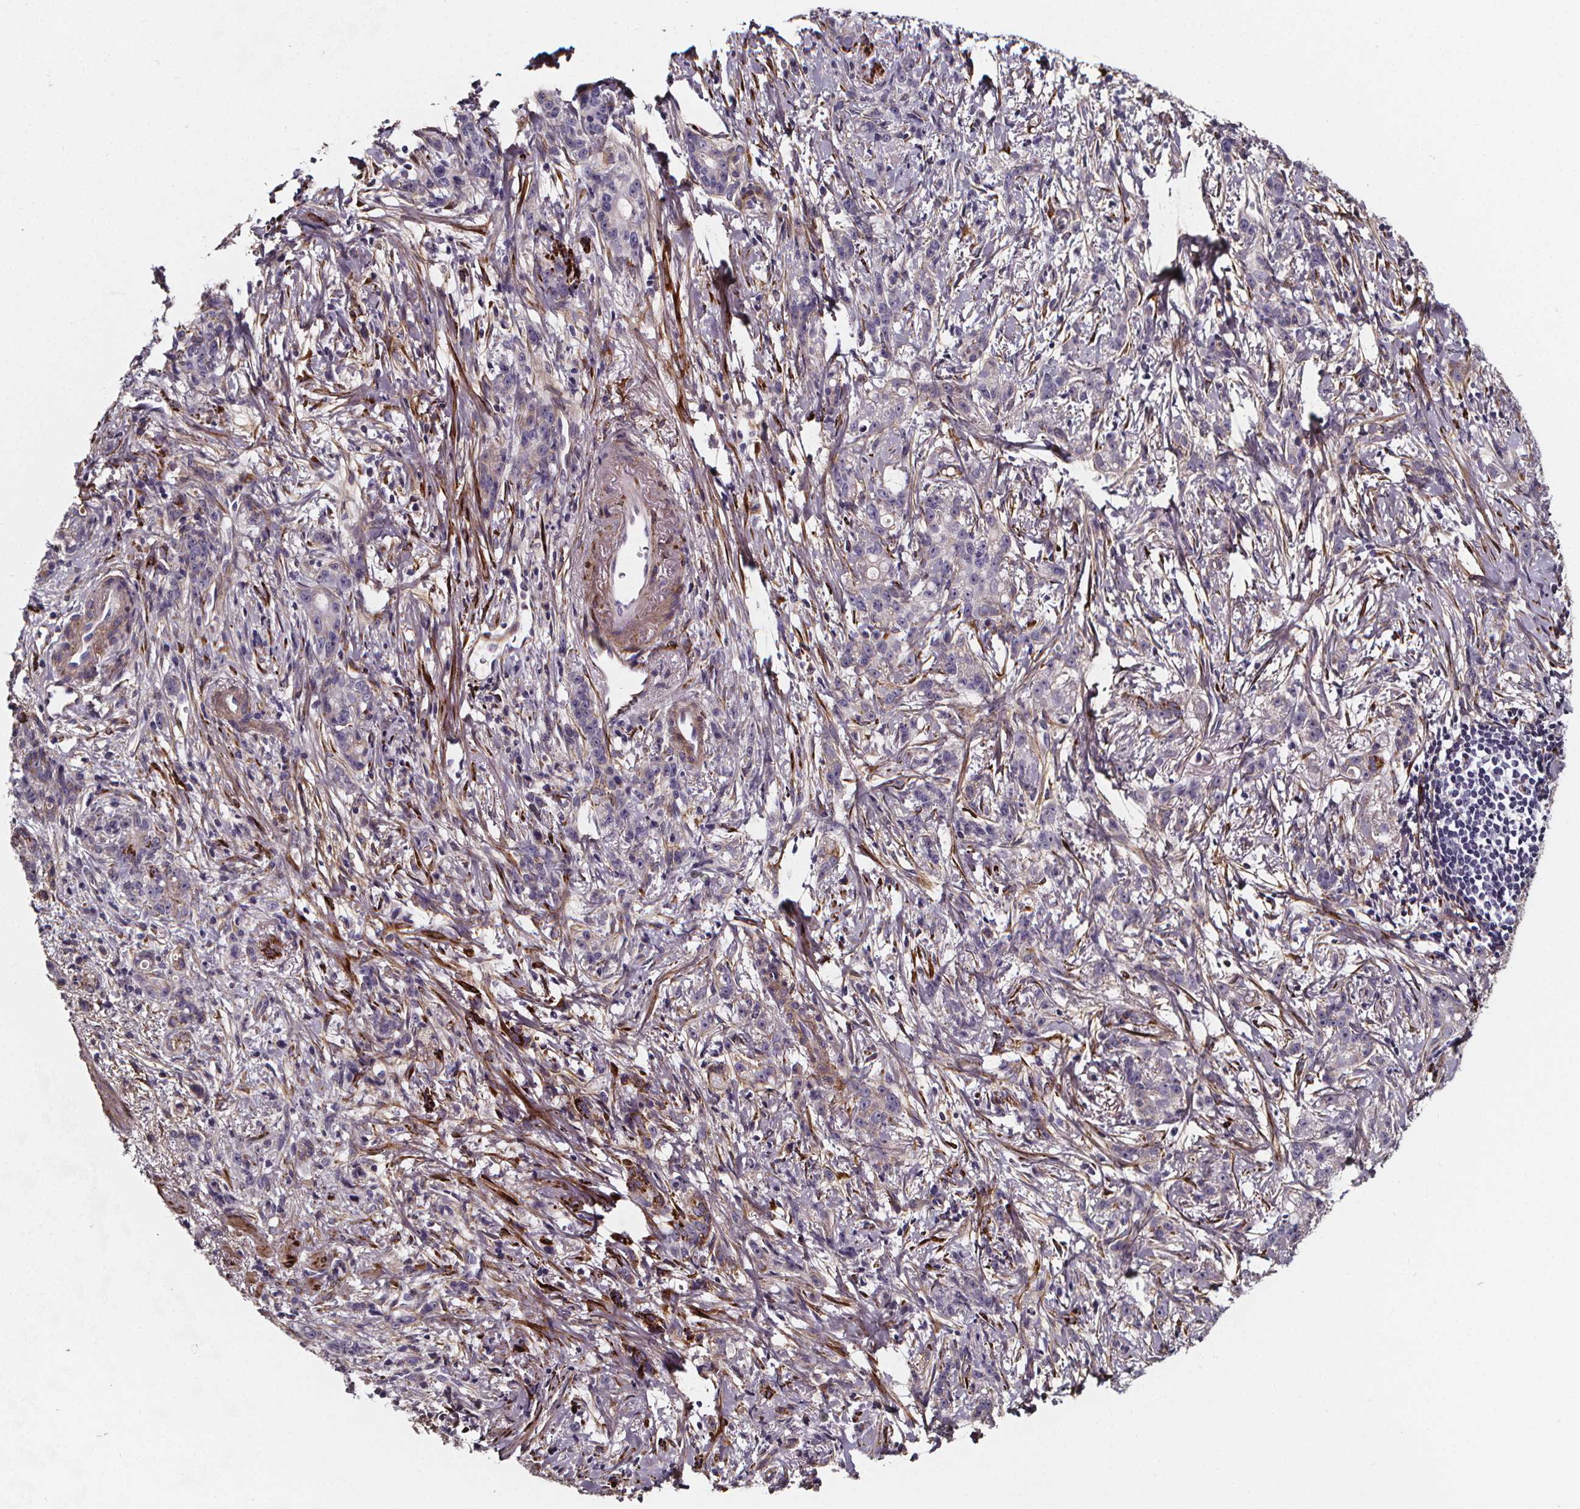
{"staining": {"intensity": "negative", "quantity": "none", "location": "none"}, "tissue": "stomach cancer", "cell_type": "Tumor cells", "image_type": "cancer", "snomed": [{"axis": "morphology", "description": "Adenocarcinoma, NOS"}, {"axis": "topography", "description": "Stomach, lower"}], "caption": "Immunohistochemistry (IHC) histopathology image of human stomach adenocarcinoma stained for a protein (brown), which displays no staining in tumor cells.", "gene": "AEBP1", "patient": {"sex": "male", "age": 88}}